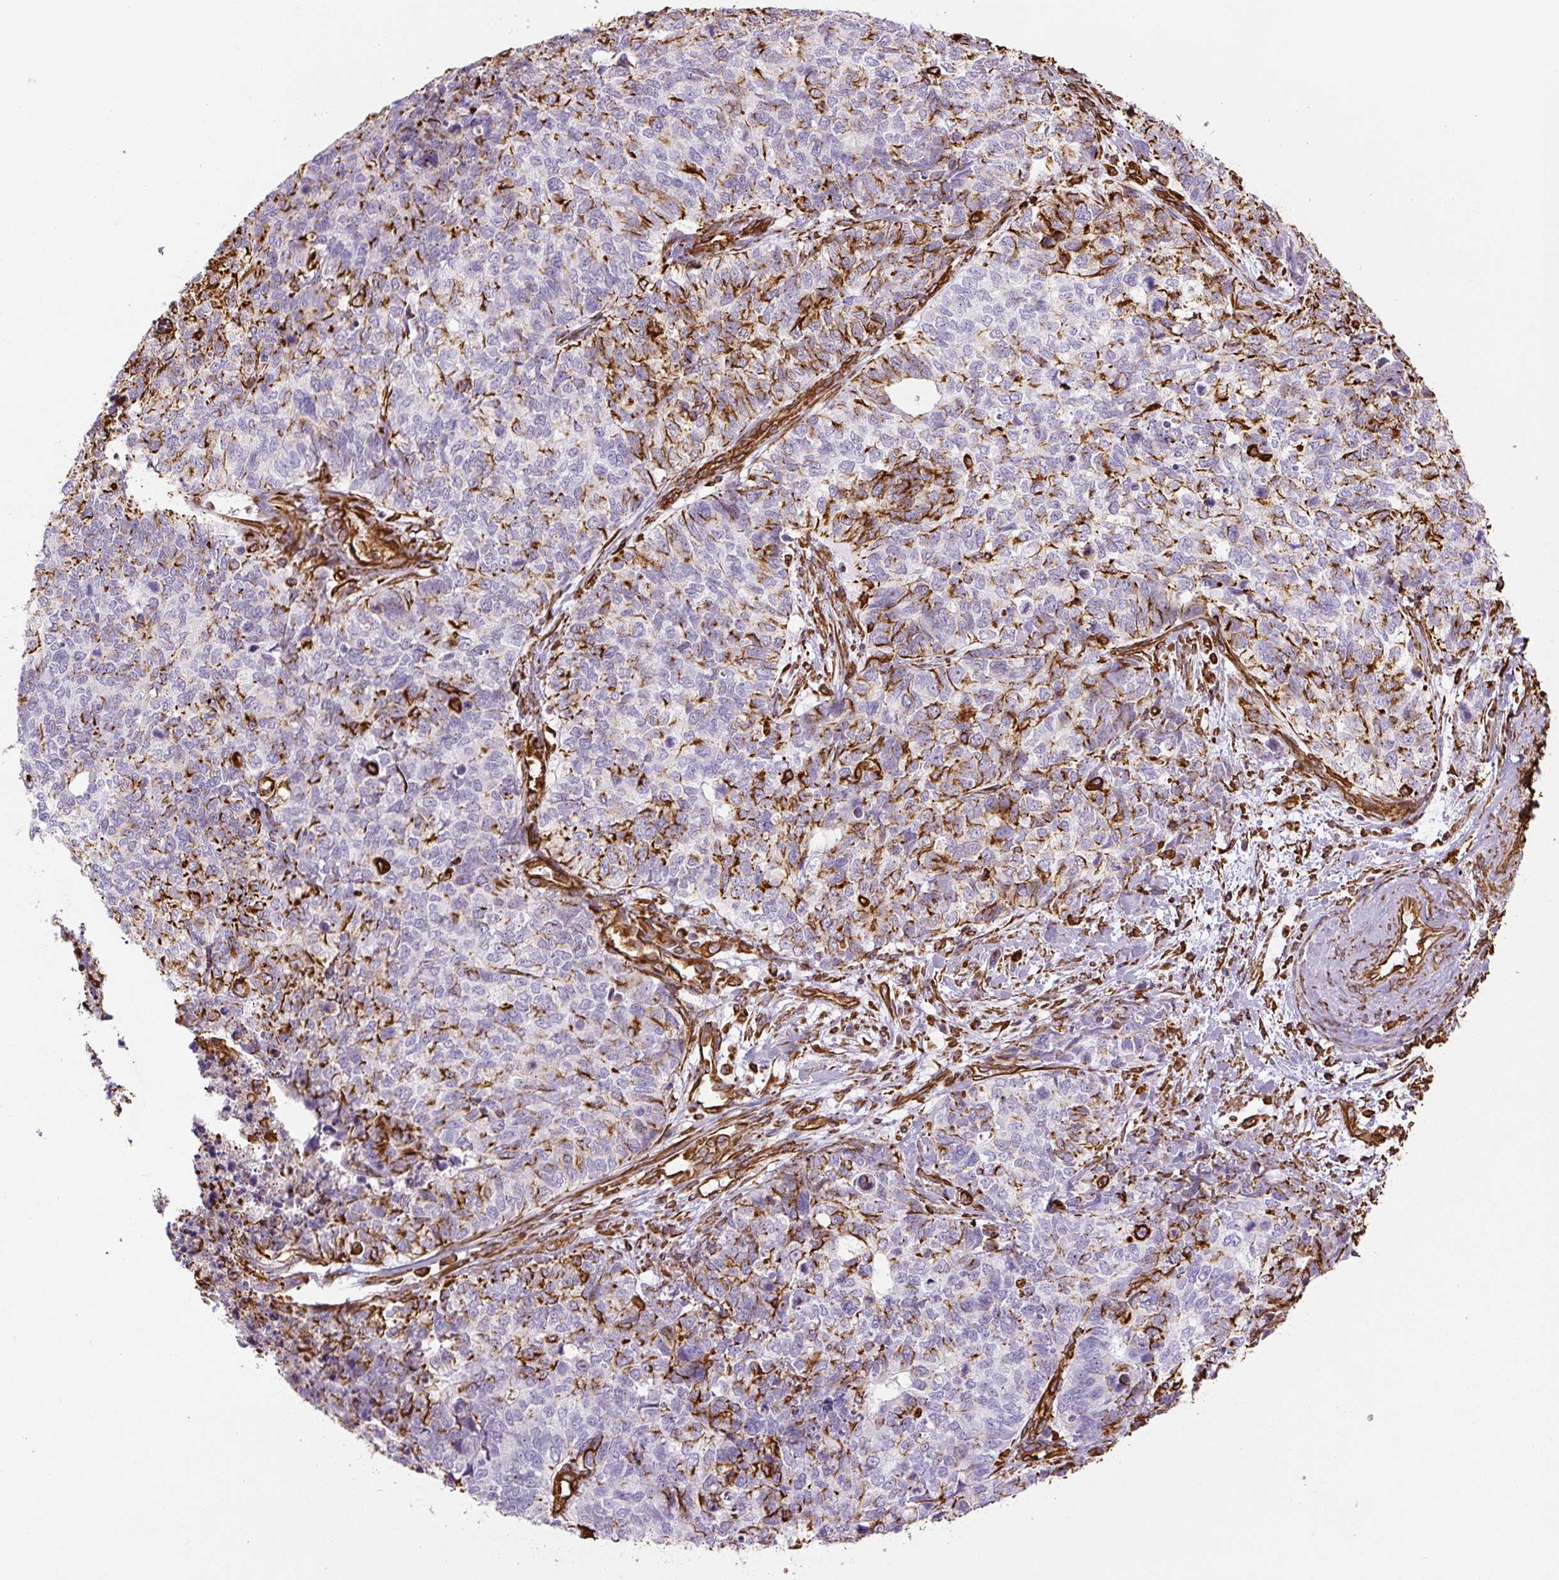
{"staining": {"intensity": "strong", "quantity": "<25%", "location": "cytoplasmic/membranous"}, "tissue": "cervical cancer", "cell_type": "Tumor cells", "image_type": "cancer", "snomed": [{"axis": "morphology", "description": "Squamous cell carcinoma, NOS"}, {"axis": "topography", "description": "Cervix"}], "caption": "Protein analysis of cervical cancer (squamous cell carcinoma) tissue displays strong cytoplasmic/membranous expression in about <25% of tumor cells.", "gene": "VIM", "patient": {"sex": "female", "age": 63}}